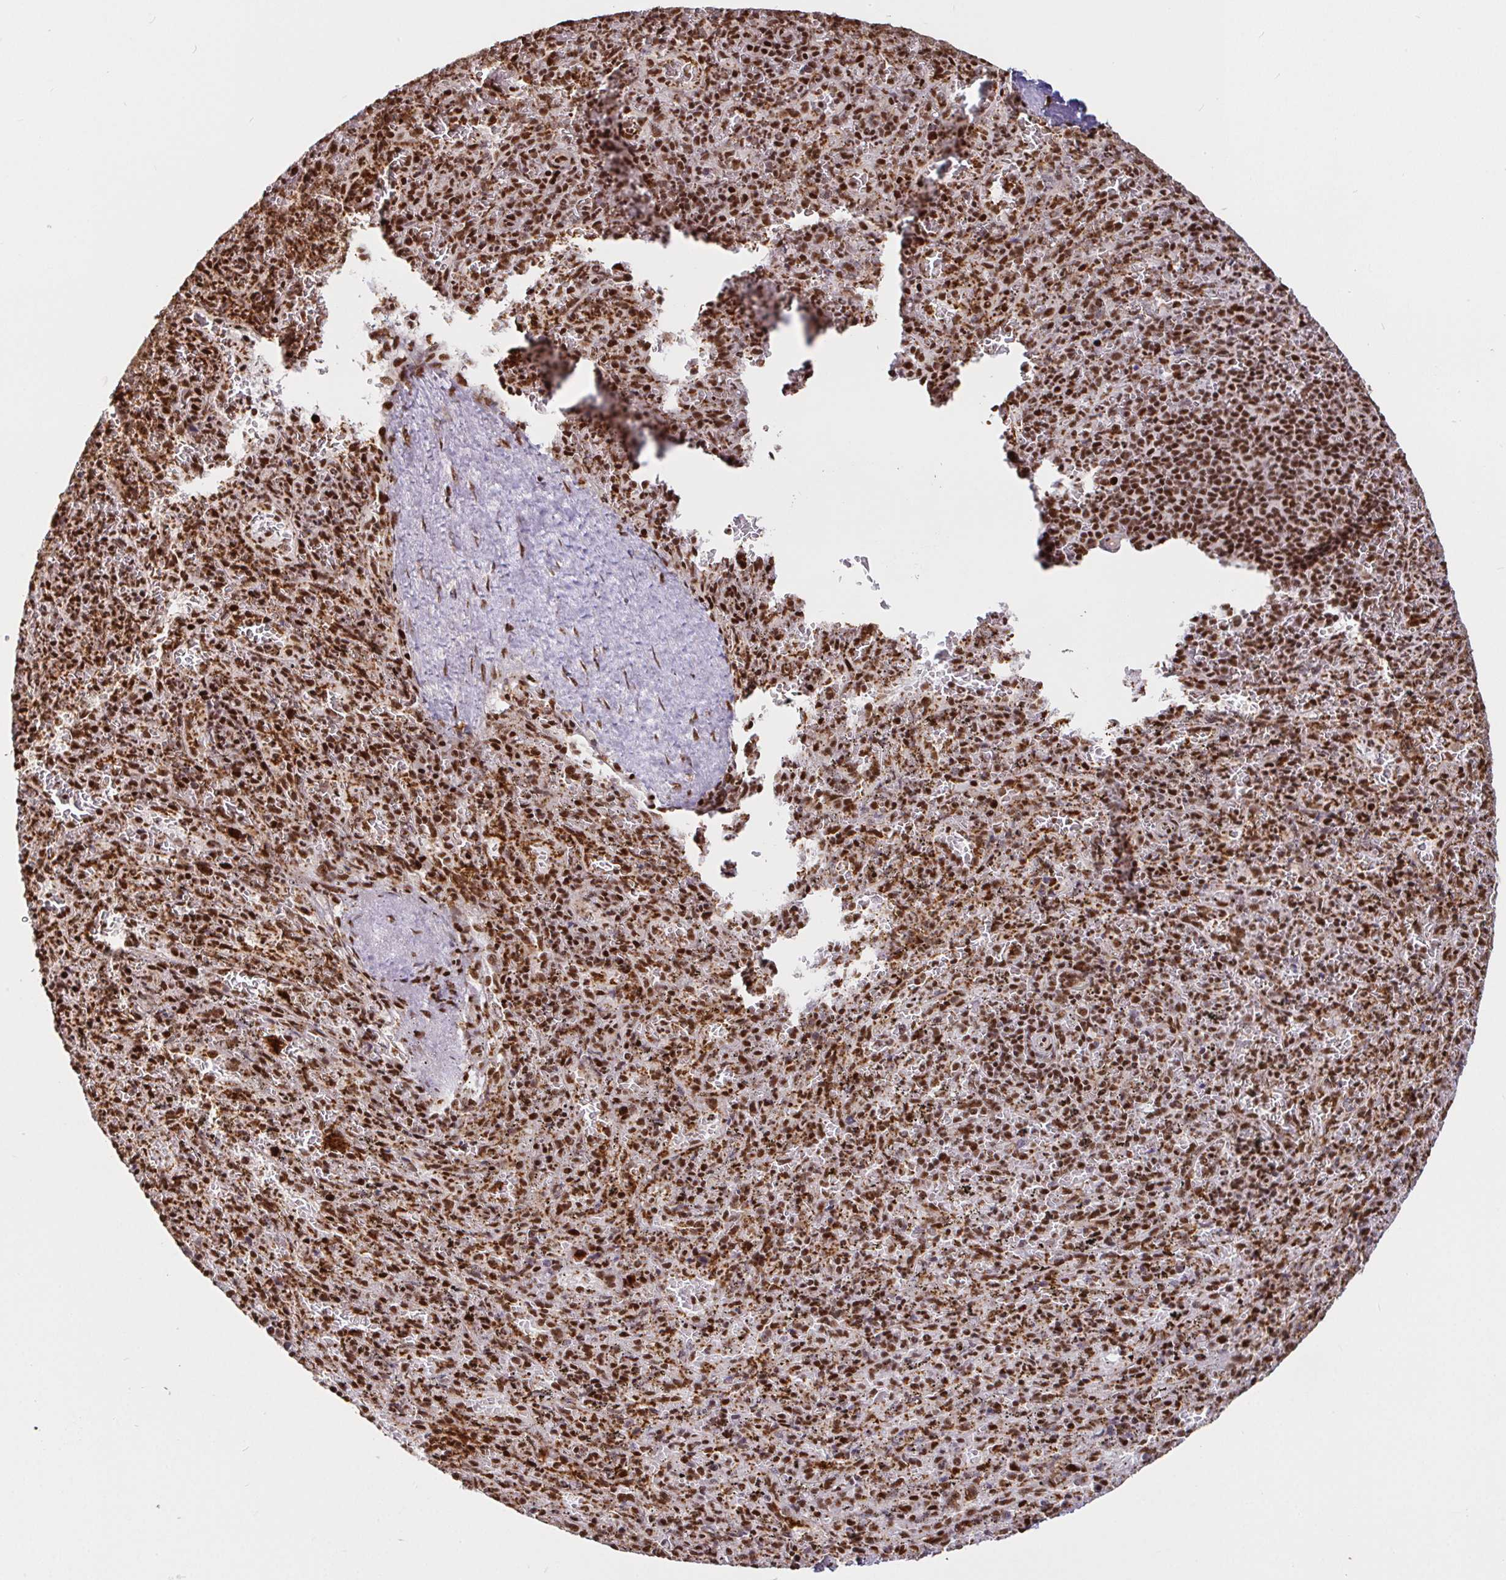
{"staining": {"intensity": "moderate", "quantity": ">75%", "location": "cytoplasmic/membranous,nuclear"}, "tissue": "spleen", "cell_type": "Cells in red pulp", "image_type": "normal", "snomed": [{"axis": "morphology", "description": "Normal tissue, NOS"}, {"axis": "topography", "description": "Spleen"}], "caption": "This image shows IHC staining of benign human spleen, with medium moderate cytoplasmic/membranous,nuclear expression in approximately >75% of cells in red pulp.", "gene": "SP3", "patient": {"sex": "male", "age": 57}}